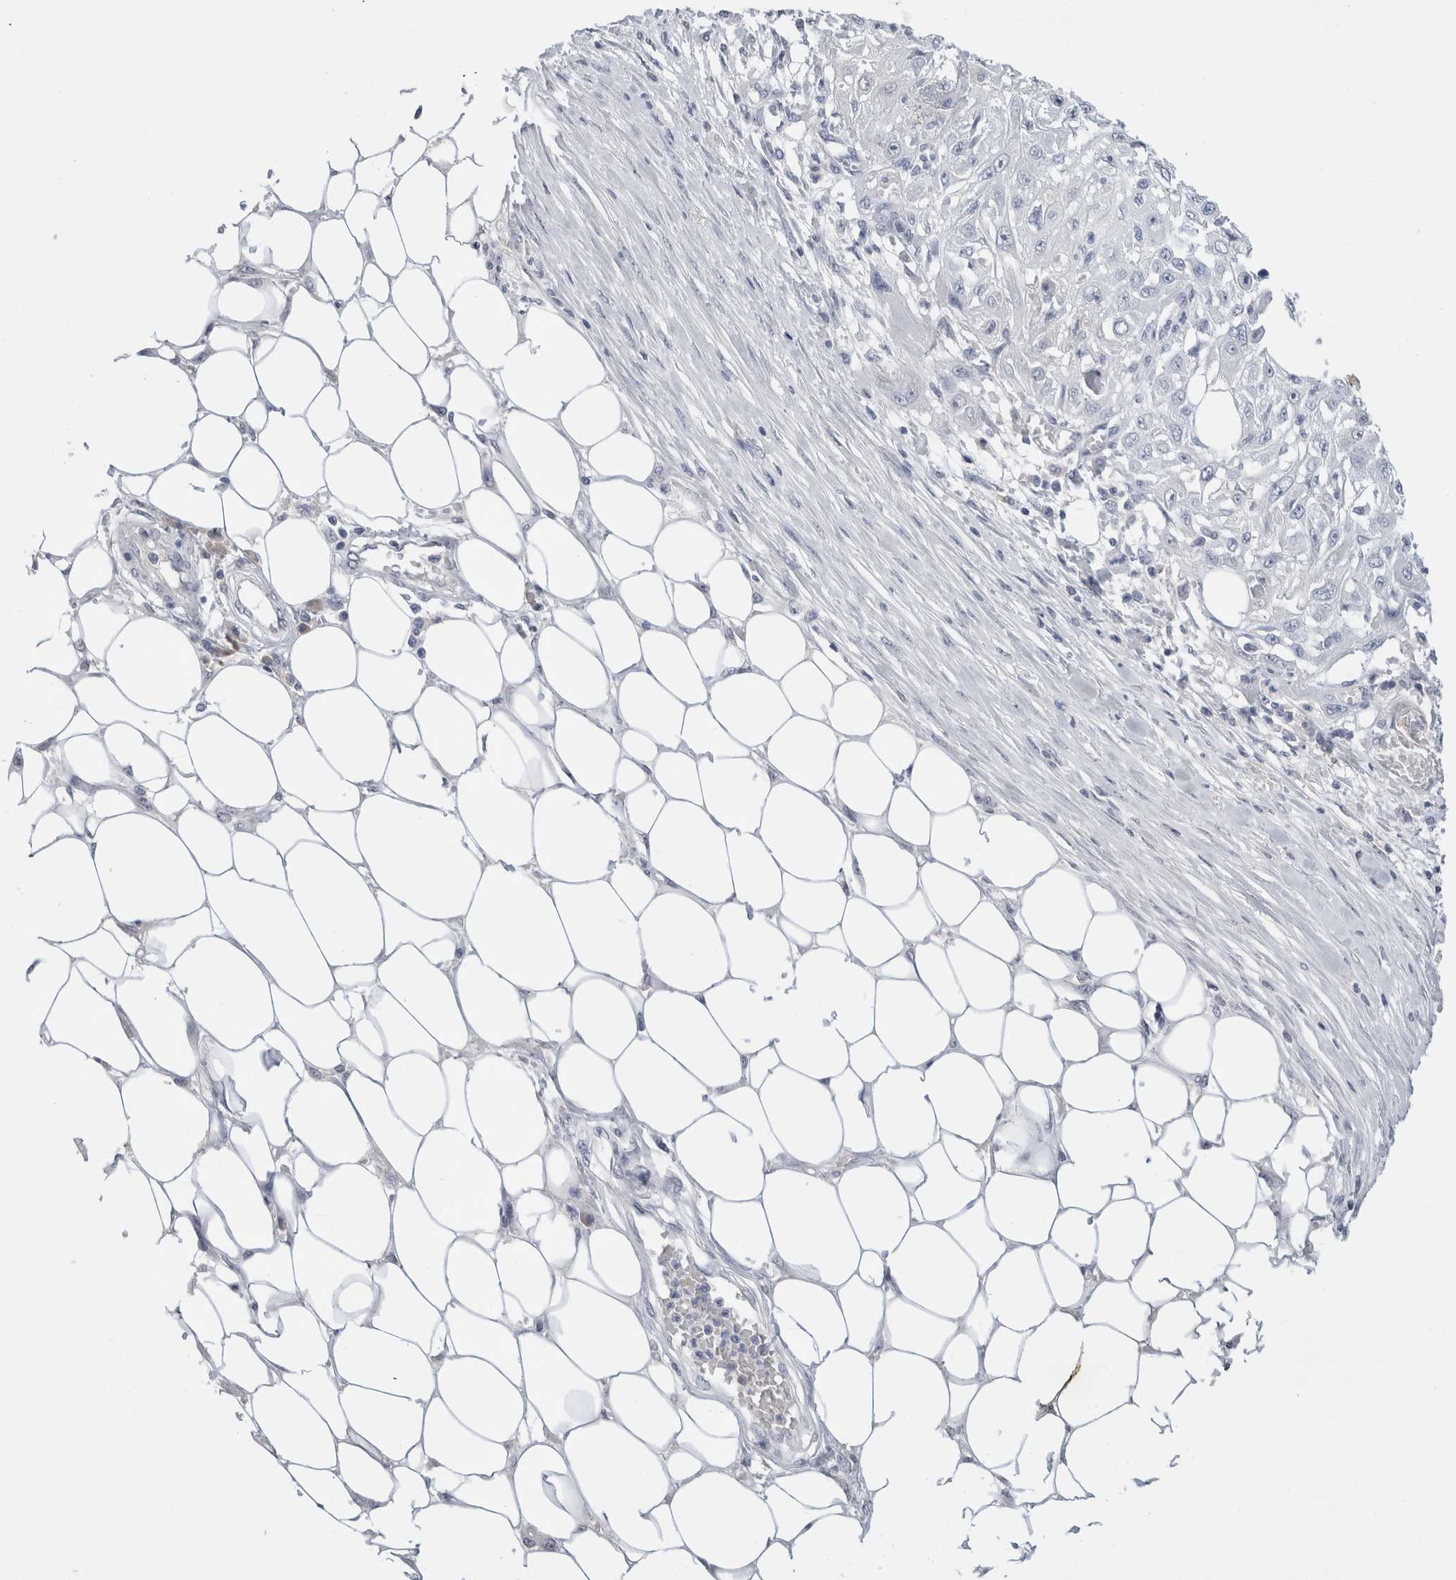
{"staining": {"intensity": "negative", "quantity": "none", "location": "none"}, "tissue": "skin cancer", "cell_type": "Tumor cells", "image_type": "cancer", "snomed": [{"axis": "morphology", "description": "Squamous cell carcinoma, NOS"}, {"axis": "morphology", "description": "Squamous cell carcinoma, metastatic, NOS"}, {"axis": "topography", "description": "Skin"}, {"axis": "topography", "description": "Lymph node"}], "caption": "Immunohistochemistry micrograph of human skin squamous cell carcinoma stained for a protein (brown), which exhibits no expression in tumor cells.", "gene": "LAMP3", "patient": {"sex": "male", "age": 75}}